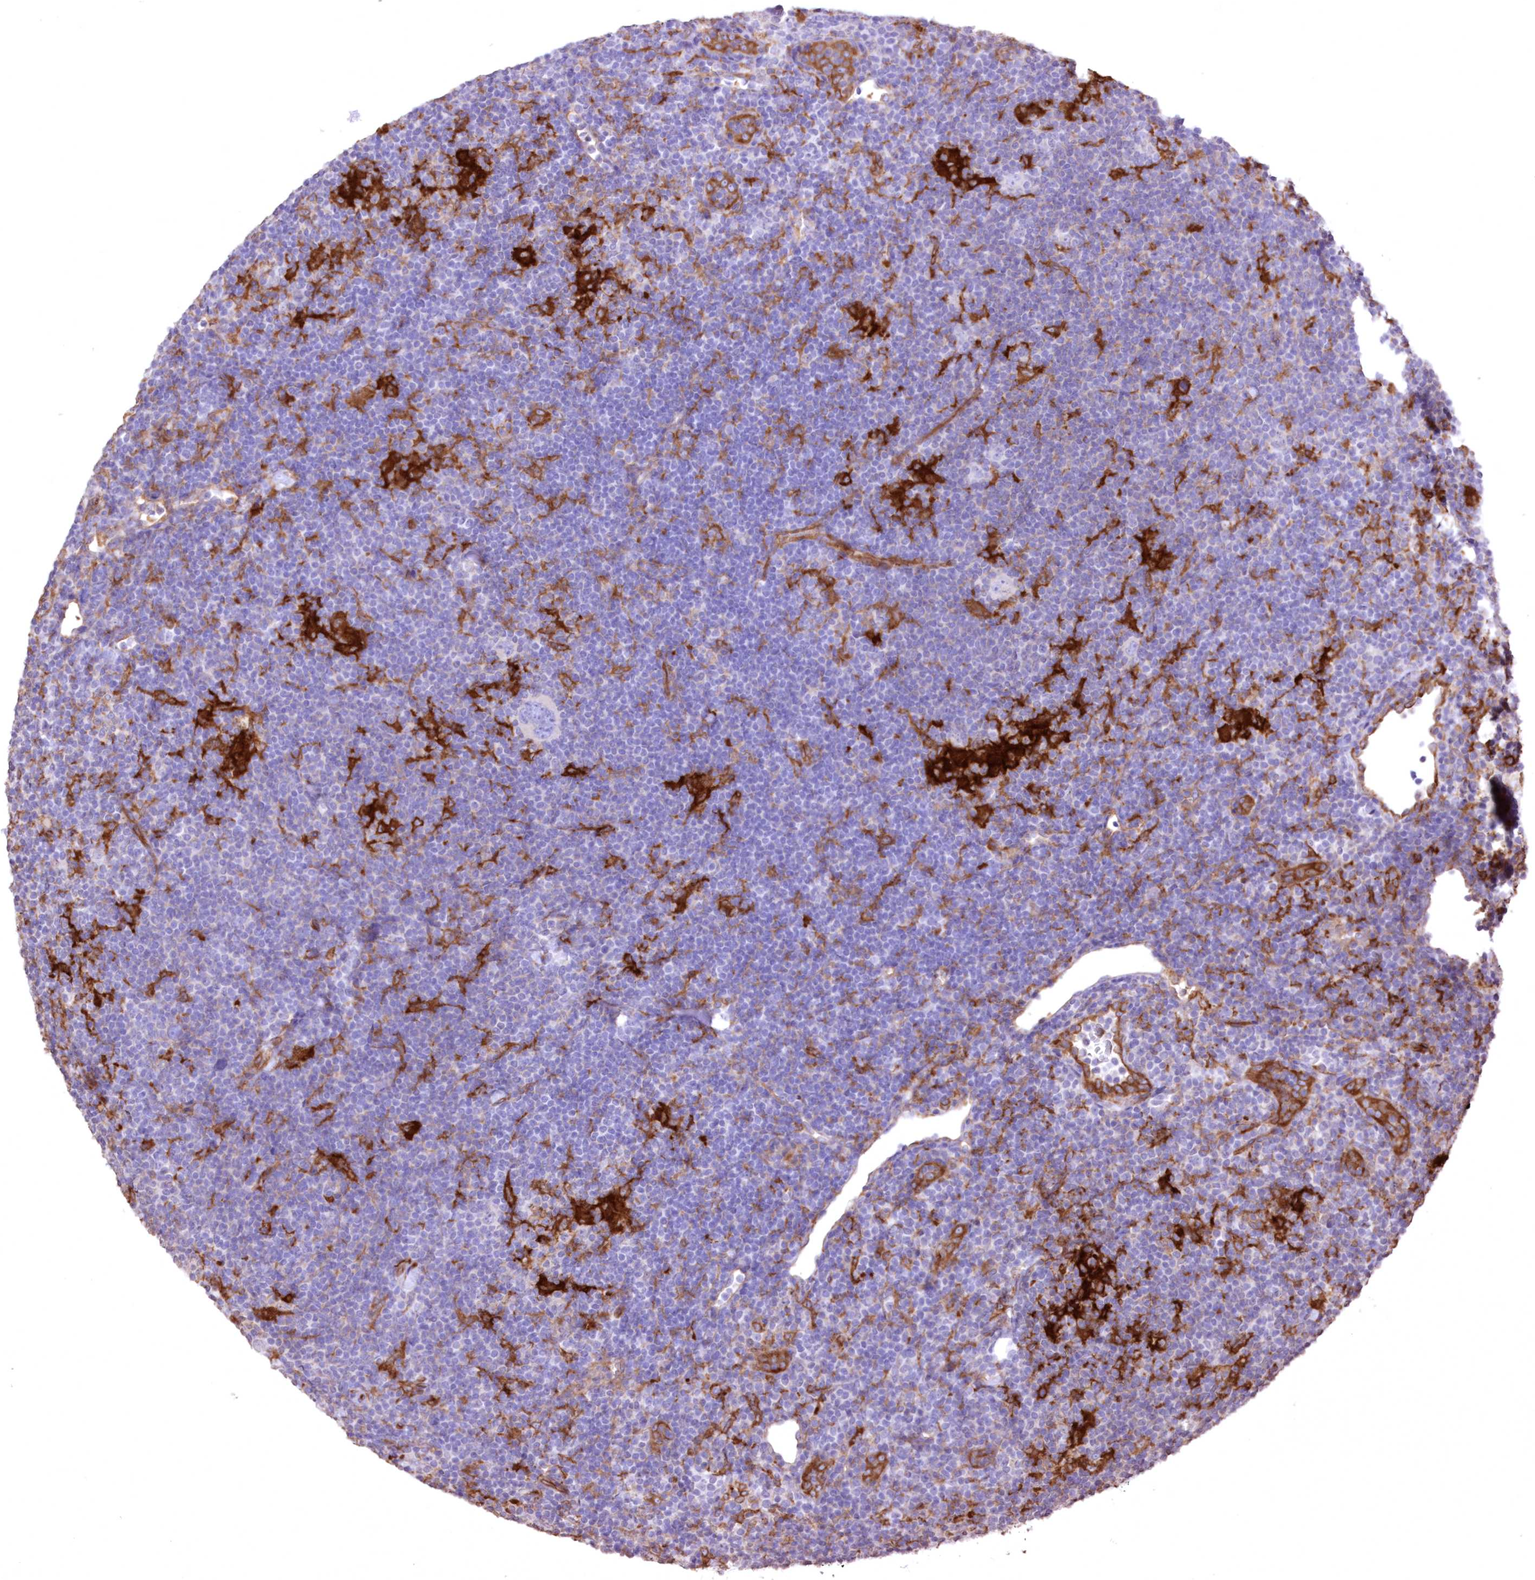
{"staining": {"intensity": "negative", "quantity": "none", "location": "none"}, "tissue": "lymphoma", "cell_type": "Tumor cells", "image_type": "cancer", "snomed": [{"axis": "morphology", "description": "Hodgkin's disease, NOS"}, {"axis": "topography", "description": "Lymph node"}], "caption": "Immunohistochemical staining of Hodgkin's disease exhibits no significant expression in tumor cells. (DAB immunohistochemistry with hematoxylin counter stain).", "gene": "FCHO2", "patient": {"sex": "female", "age": 57}}